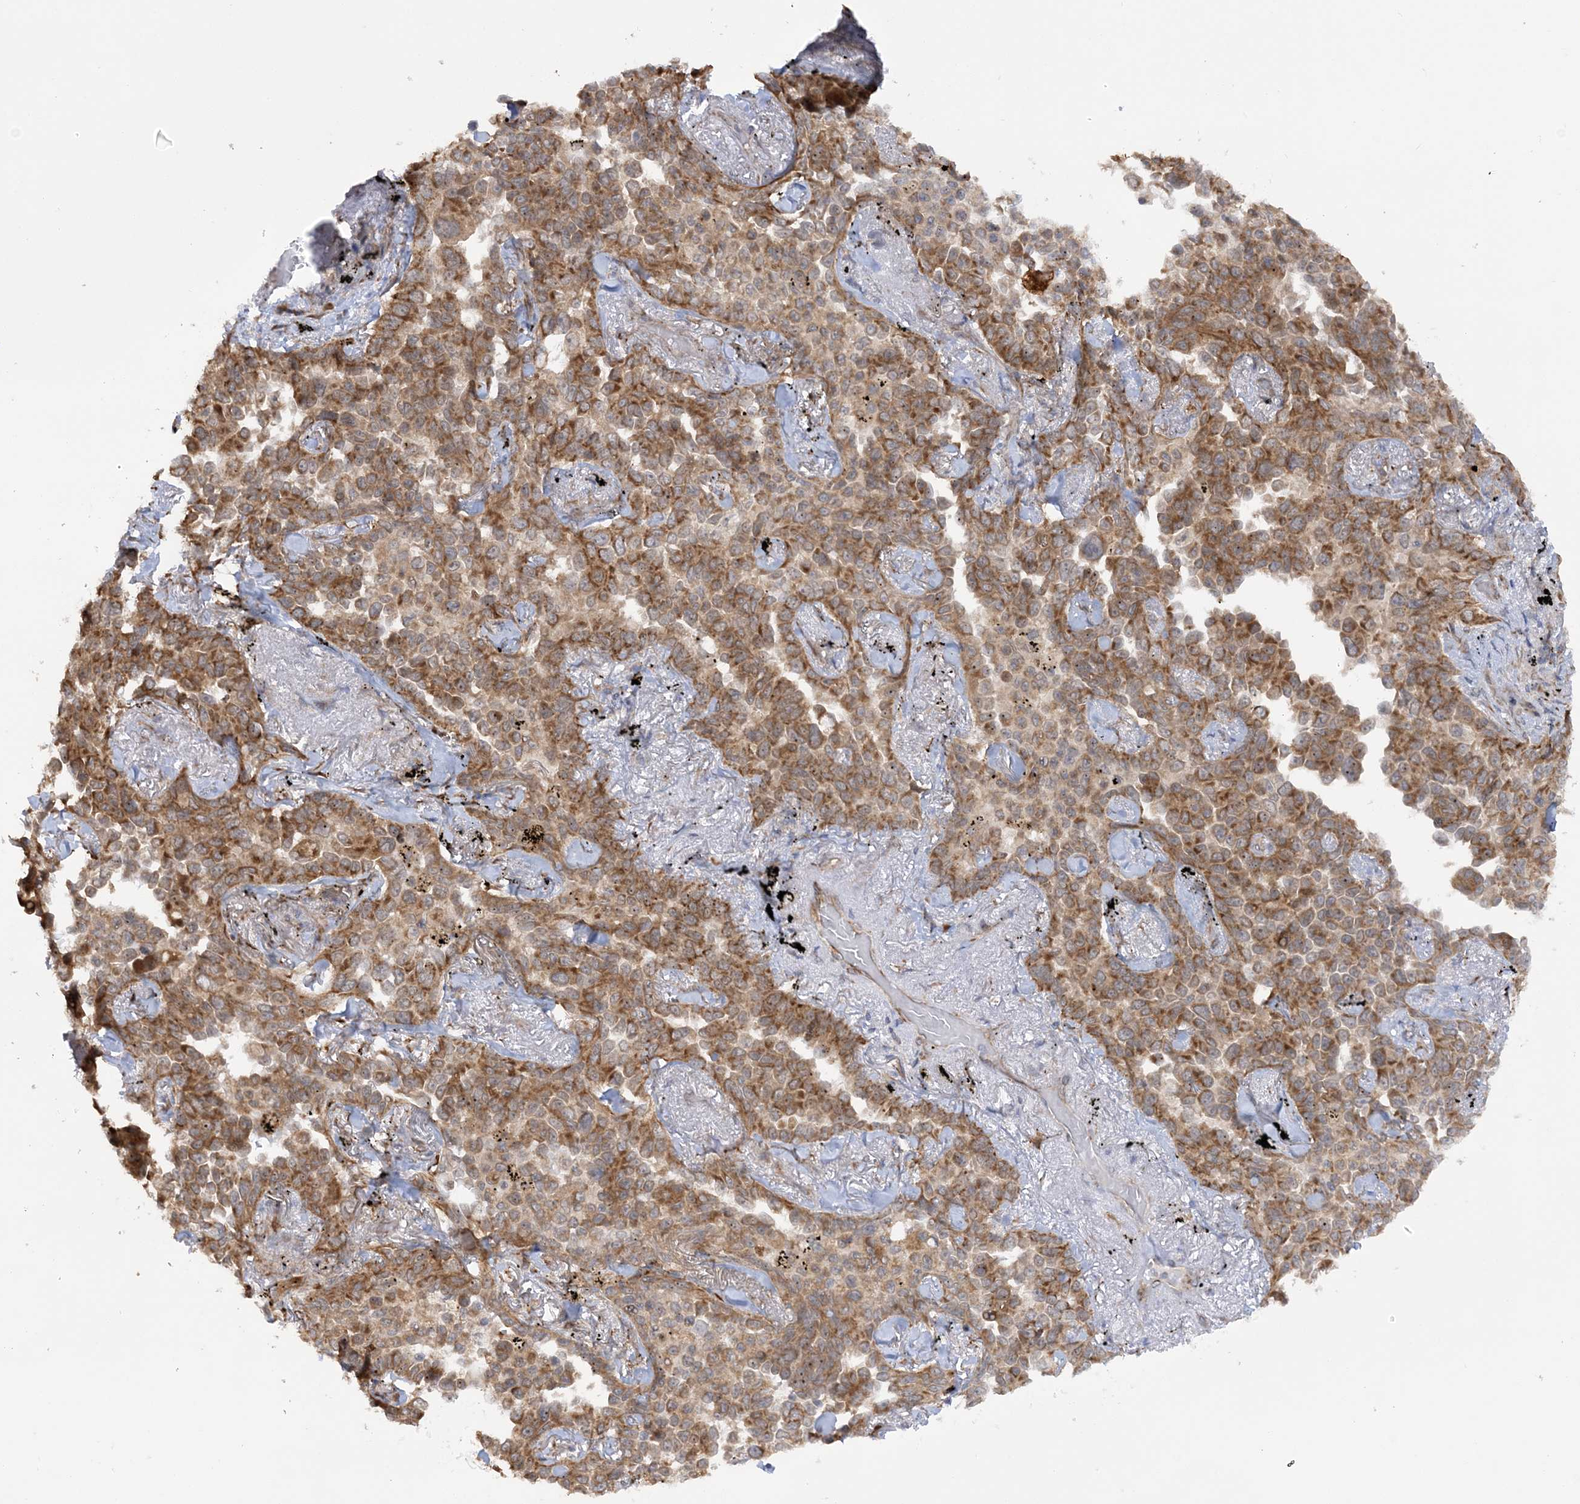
{"staining": {"intensity": "moderate", "quantity": ">75%", "location": "cytoplasmic/membranous"}, "tissue": "lung cancer", "cell_type": "Tumor cells", "image_type": "cancer", "snomed": [{"axis": "morphology", "description": "Adenocarcinoma, NOS"}, {"axis": "topography", "description": "Lung"}], "caption": "Human lung cancer stained with a protein marker reveals moderate staining in tumor cells.", "gene": "MRPL47", "patient": {"sex": "female", "age": 67}}